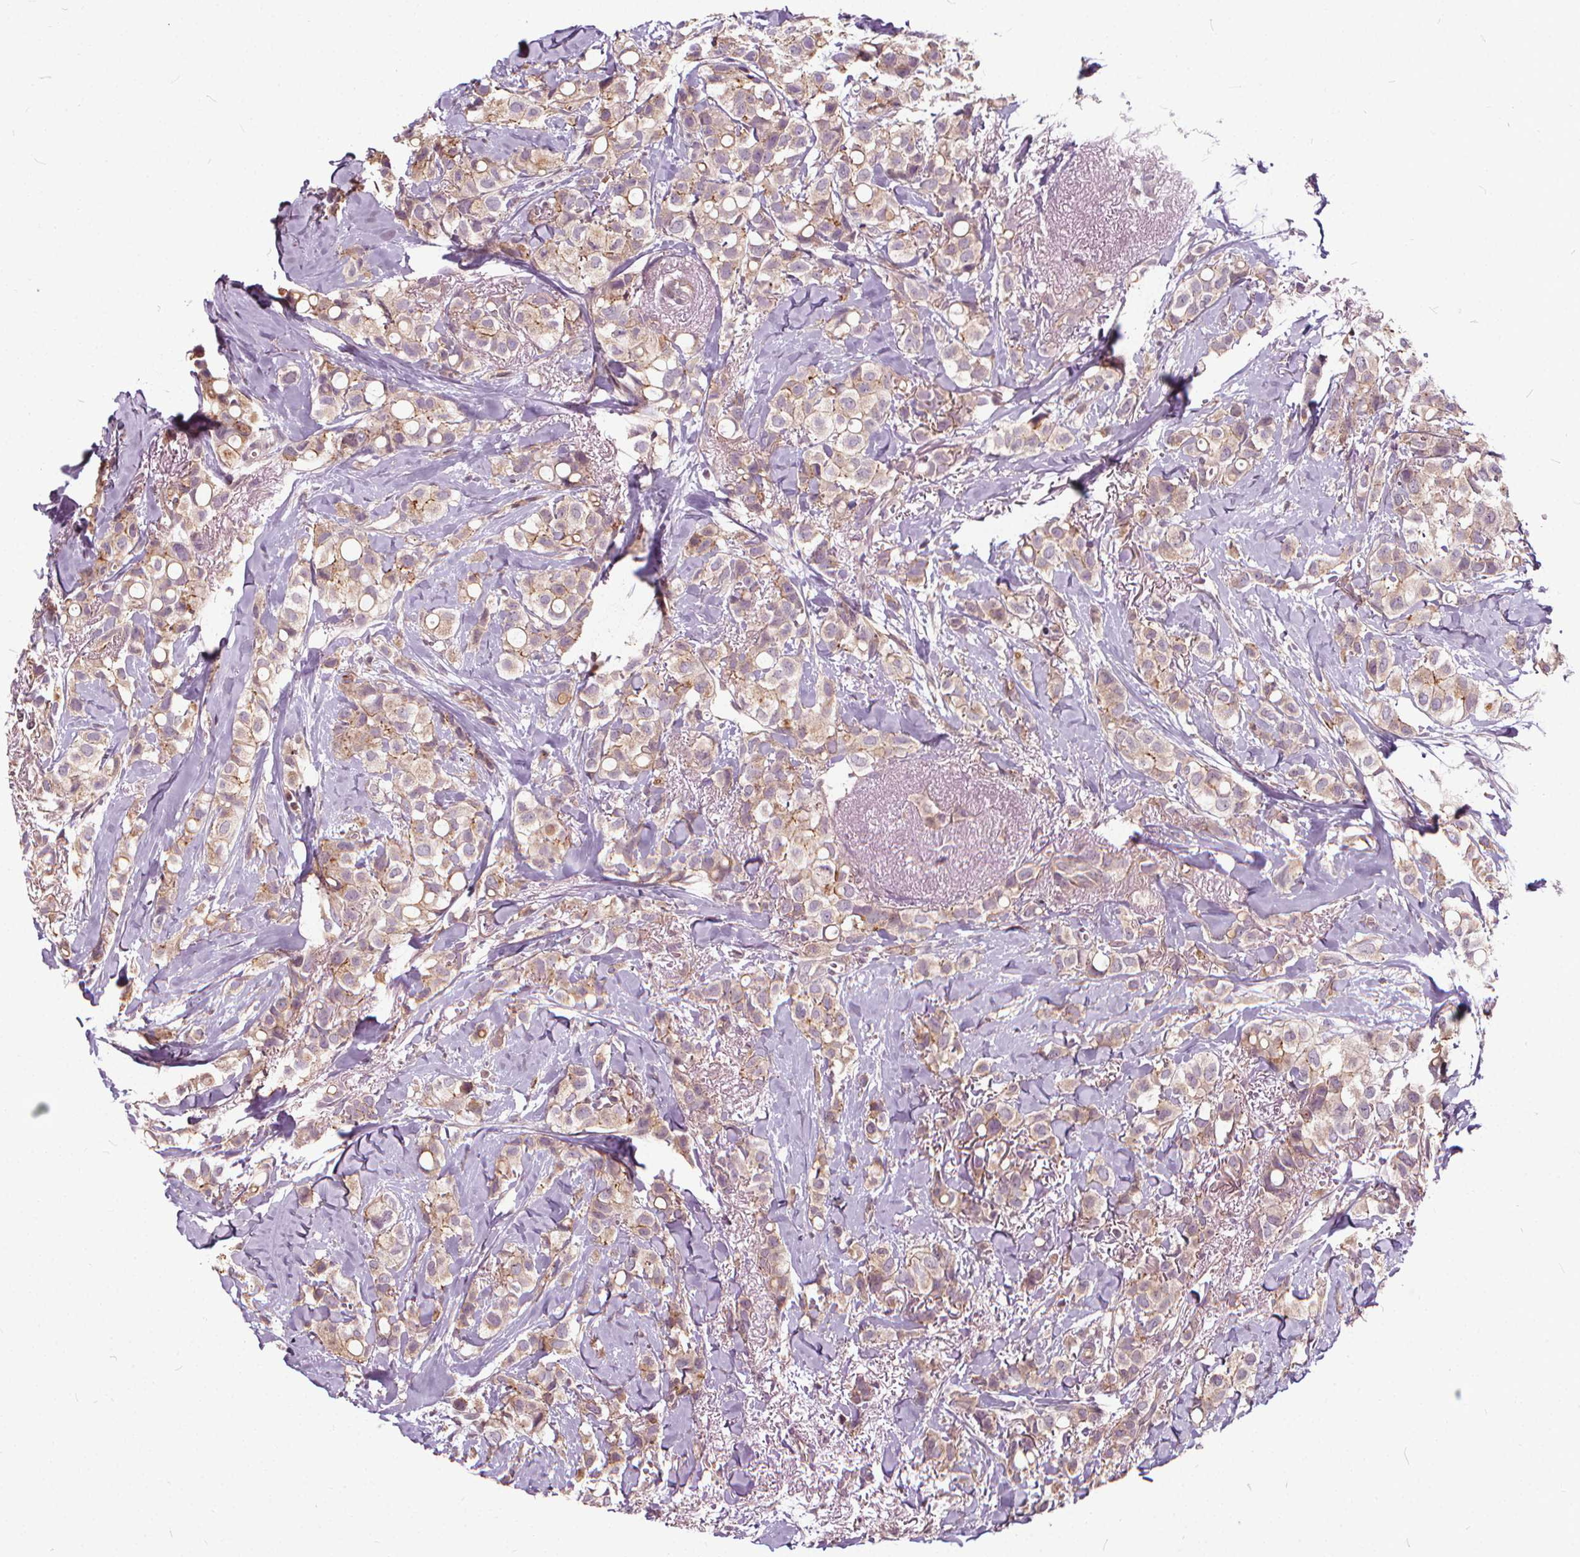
{"staining": {"intensity": "weak", "quantity": ">75%", "location": "cytoplasmic/membranous"}, "tissue": "breast cancer", "cell_type": "Tumor cells", "image_type": "cancer", "snomed": [{"axis": "morphology", "description": "Duct carcinoma"}, {"axis": "topography", "description": "Breast"}], "caption": "Immunohistochemical staining of breast cancer exhibits low levels of weak cytoplasmic/membranous protein positivity in approximately >75% of tumor cells.", "gene": "INPP5E", "patient": {"sex": "female", "age": 85}}